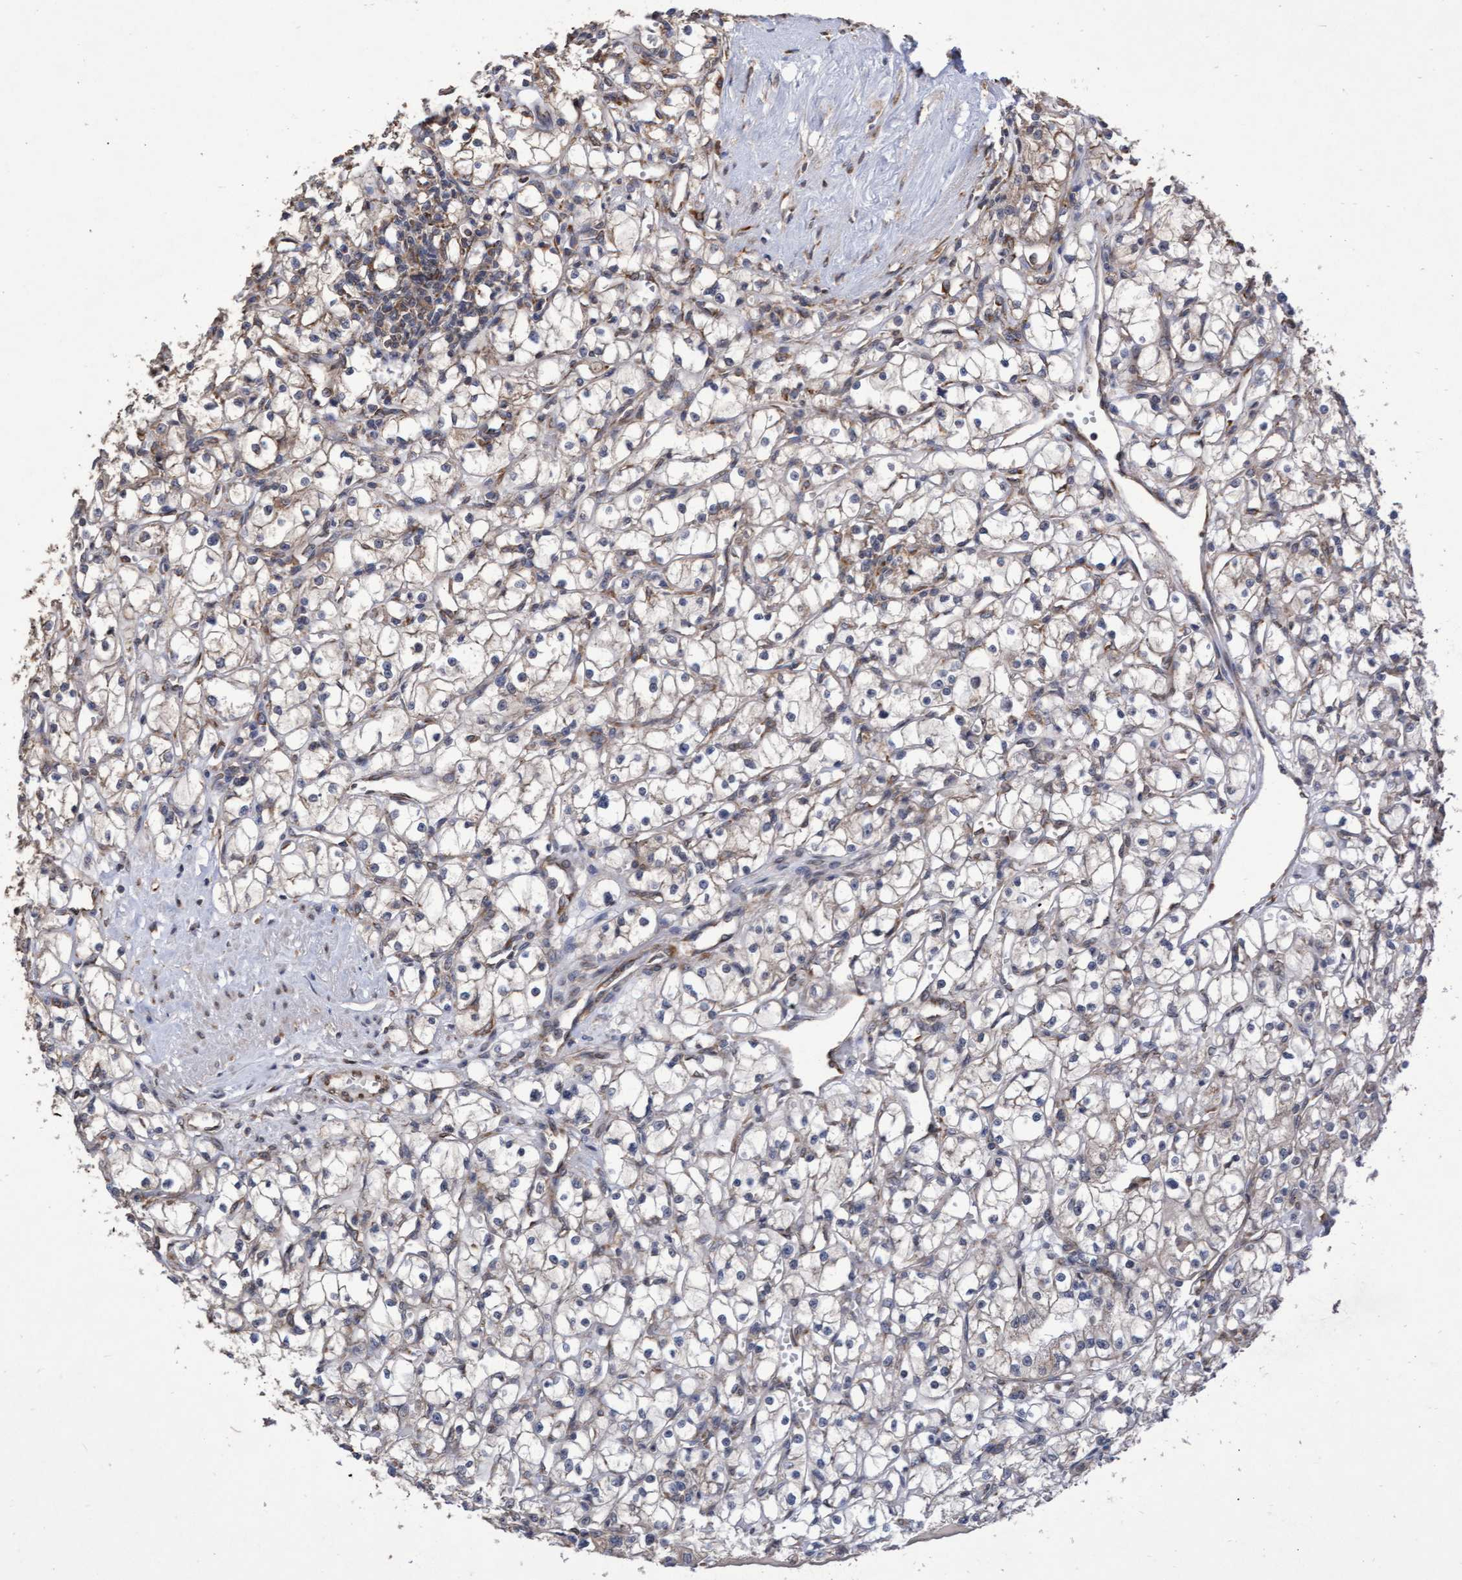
{"staining": {"intensity": "weak", "quantity": "25%-75%", "location": "cytoplasmic/membranous"}, "tissue": "renal cancer", "cell_type": "Tumor cells", "image_type": "cancer", "snomed": [{"axis": "morphology", "description": "Adenocarcinoma, NOS"}, {"axis": "topography", "description": "Kidney"}], "caption": "This is an image of immunohistochemistry staining of adenocarcinoma (renal), which shows weak staining in the cytoplasmic/membranous of tumor cells.", "gene": "ABCF2", "patient": {"sex": "male", "age": 56}}